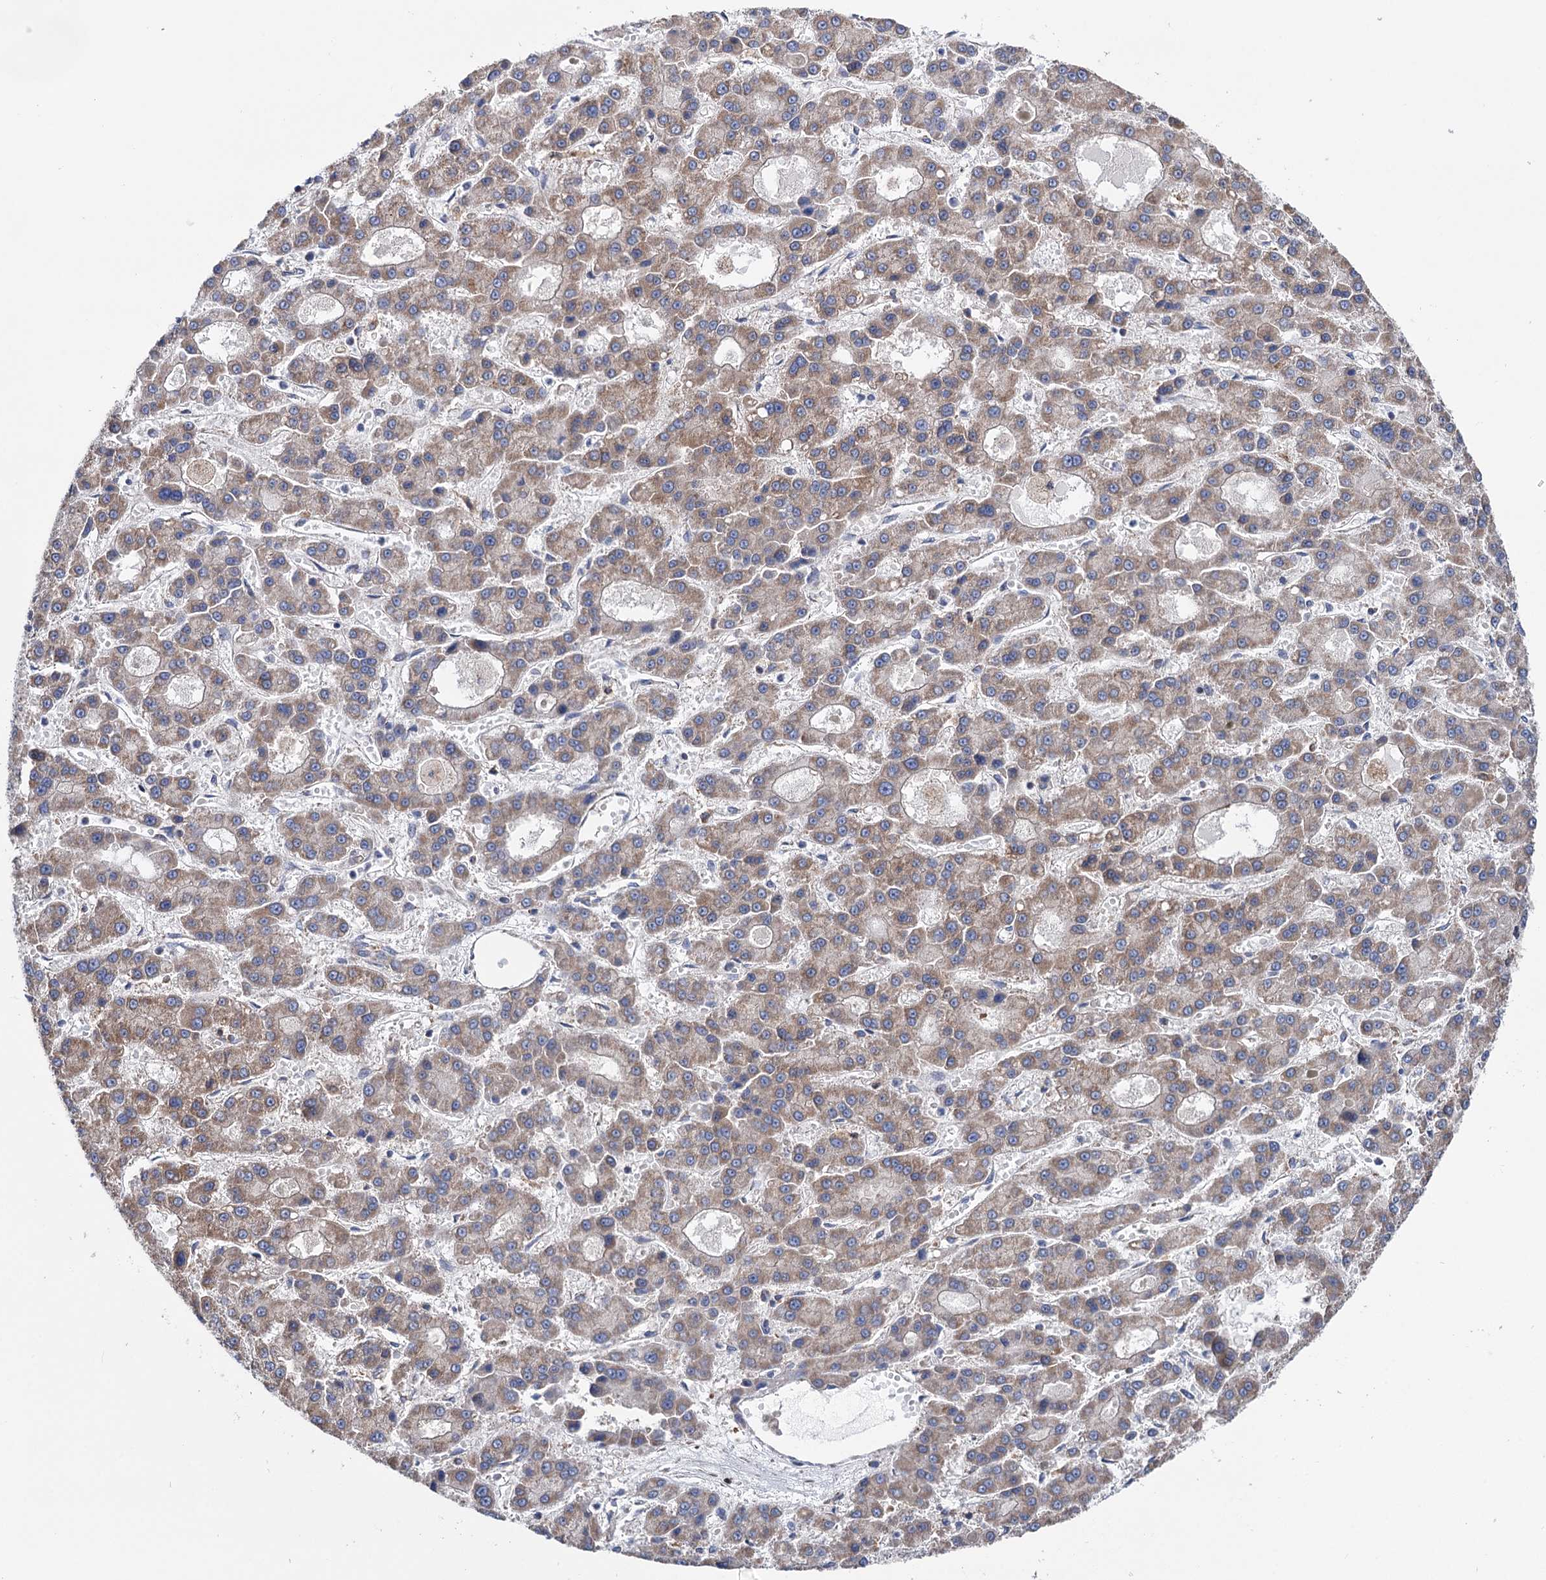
{"staining": {"intensity": "moderate", "quantity": "25%-75%", "location": "cytoplasmic/membranous"}, "tissue": "liver cancer", "cell_type": "Tumor cells", "image_type": "cancer", "snomed": [{"axis": "morphology", "description": "Carcinoma, Hepatocellular, NOS"}, {"axis": "topography", "description": "Liver"}], "caption": "This is an image of immunohistochemistry staining of liver cancer (hepatocellular carcinoma), which shows moderate staining in the cytoplasmic/membranous of tumor cells.", "gene": "SUCLA2", "patient": {"sex": "male", "age": 70}}